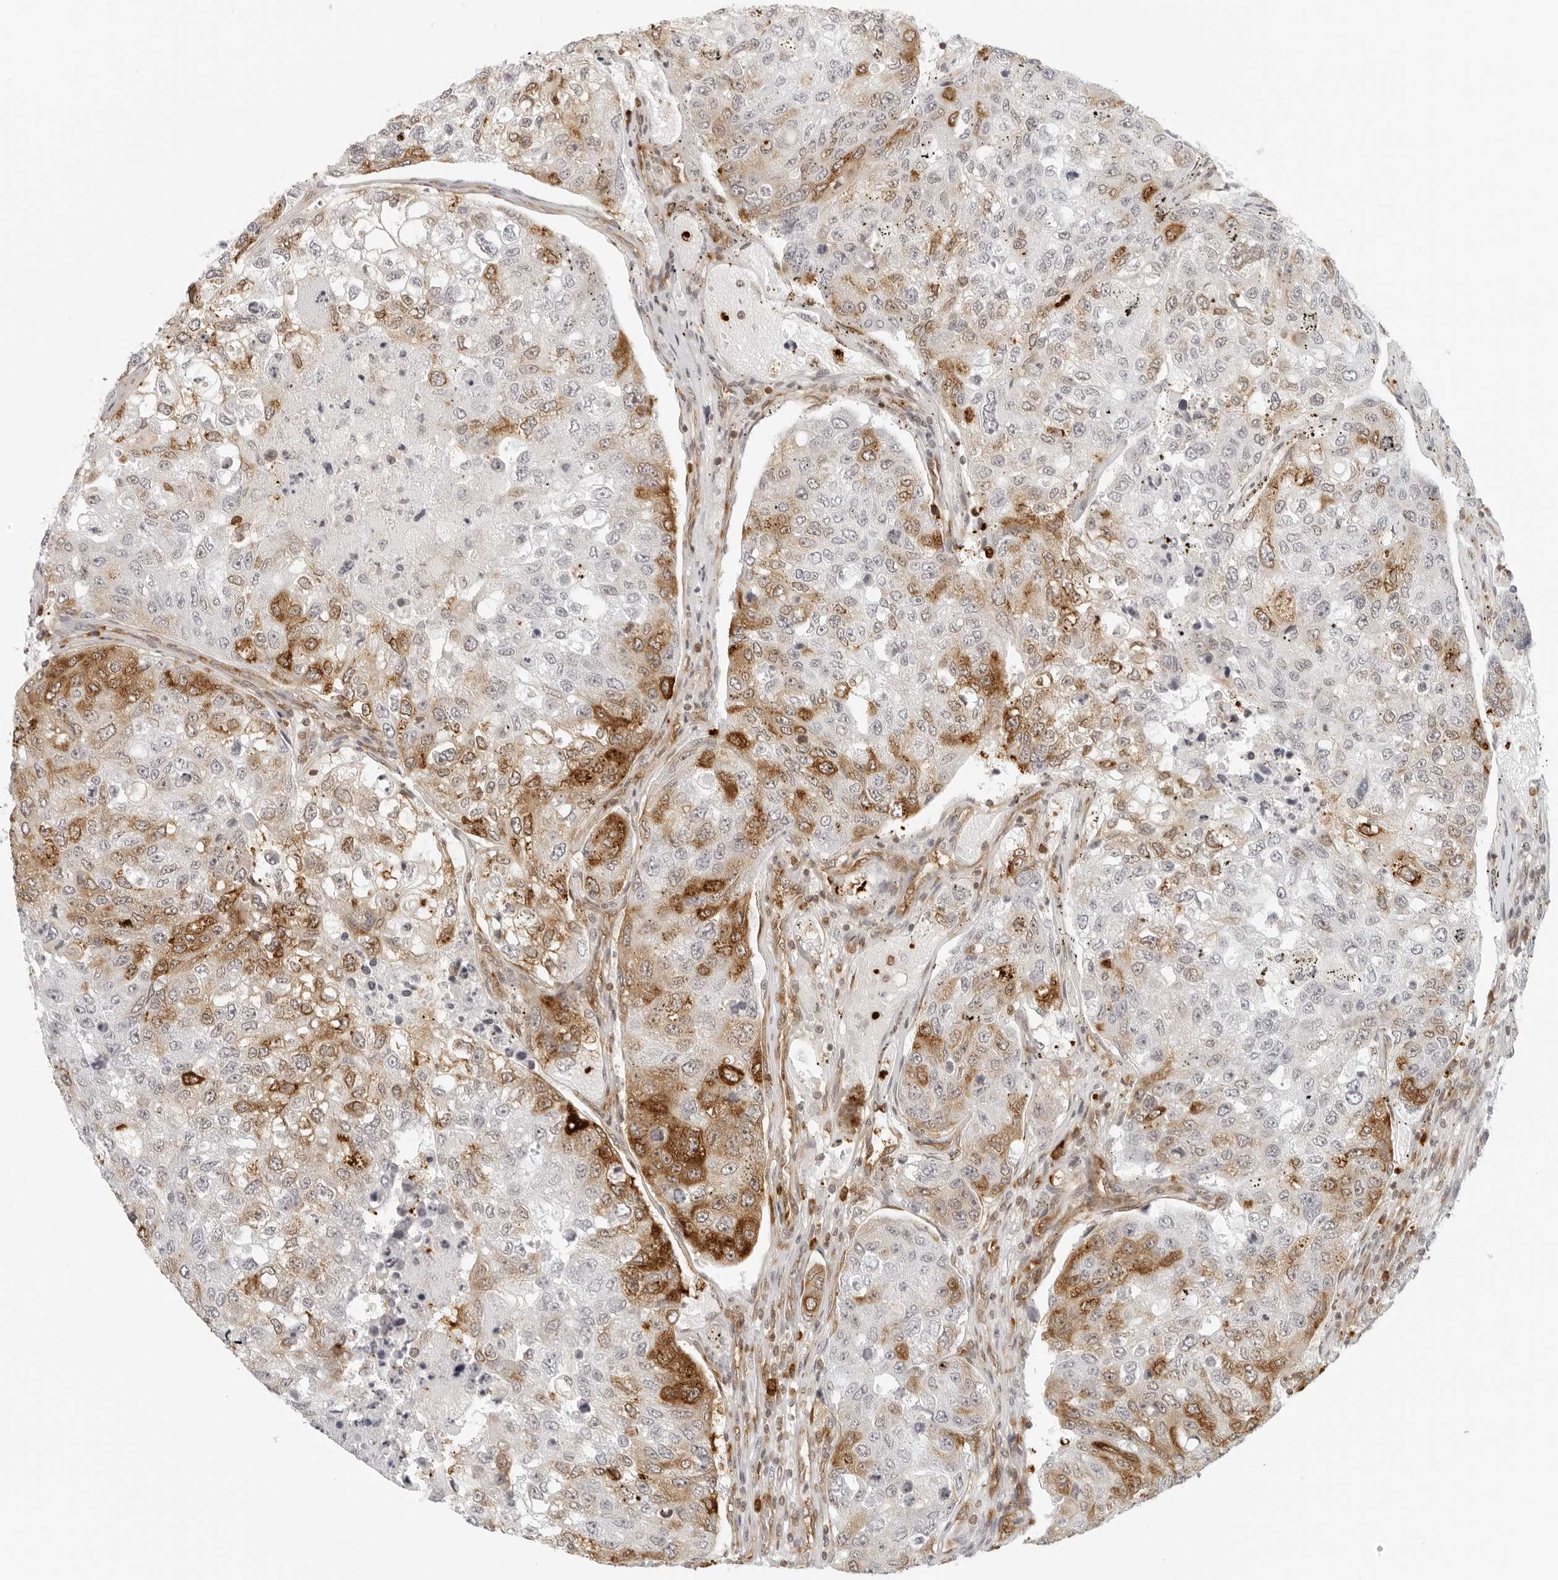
{"staining": {"intensity": "moderate", "quantity": "25%-75%", "location": "cytoplasmic/membranous"}, "tissue": "urothelial cancer", "cell_type": "Tumor cells", "image_type": "cancer", "snomed": [{"axis": "morphology", "description": "Urothelial carcinoma, High grade"}, {"axis": "topography", "description": "Lymph node"}, {"axis": "topography", "description": "Urinary bladder"}], "caption": "Immunohistochemistry (IHC) photomicrograph of neoplastic tissue: urothelial cancer stained using immunohistochemistry (IHC) exhibits medium levels of moderate protein expression localized specifically in the cytoplasmic/membranous of tumor cells, appearing as a cytoplasmic/membranous brown color.", "gene": "EIF4G1", "patient": {"sex": "male", "age": 51}}